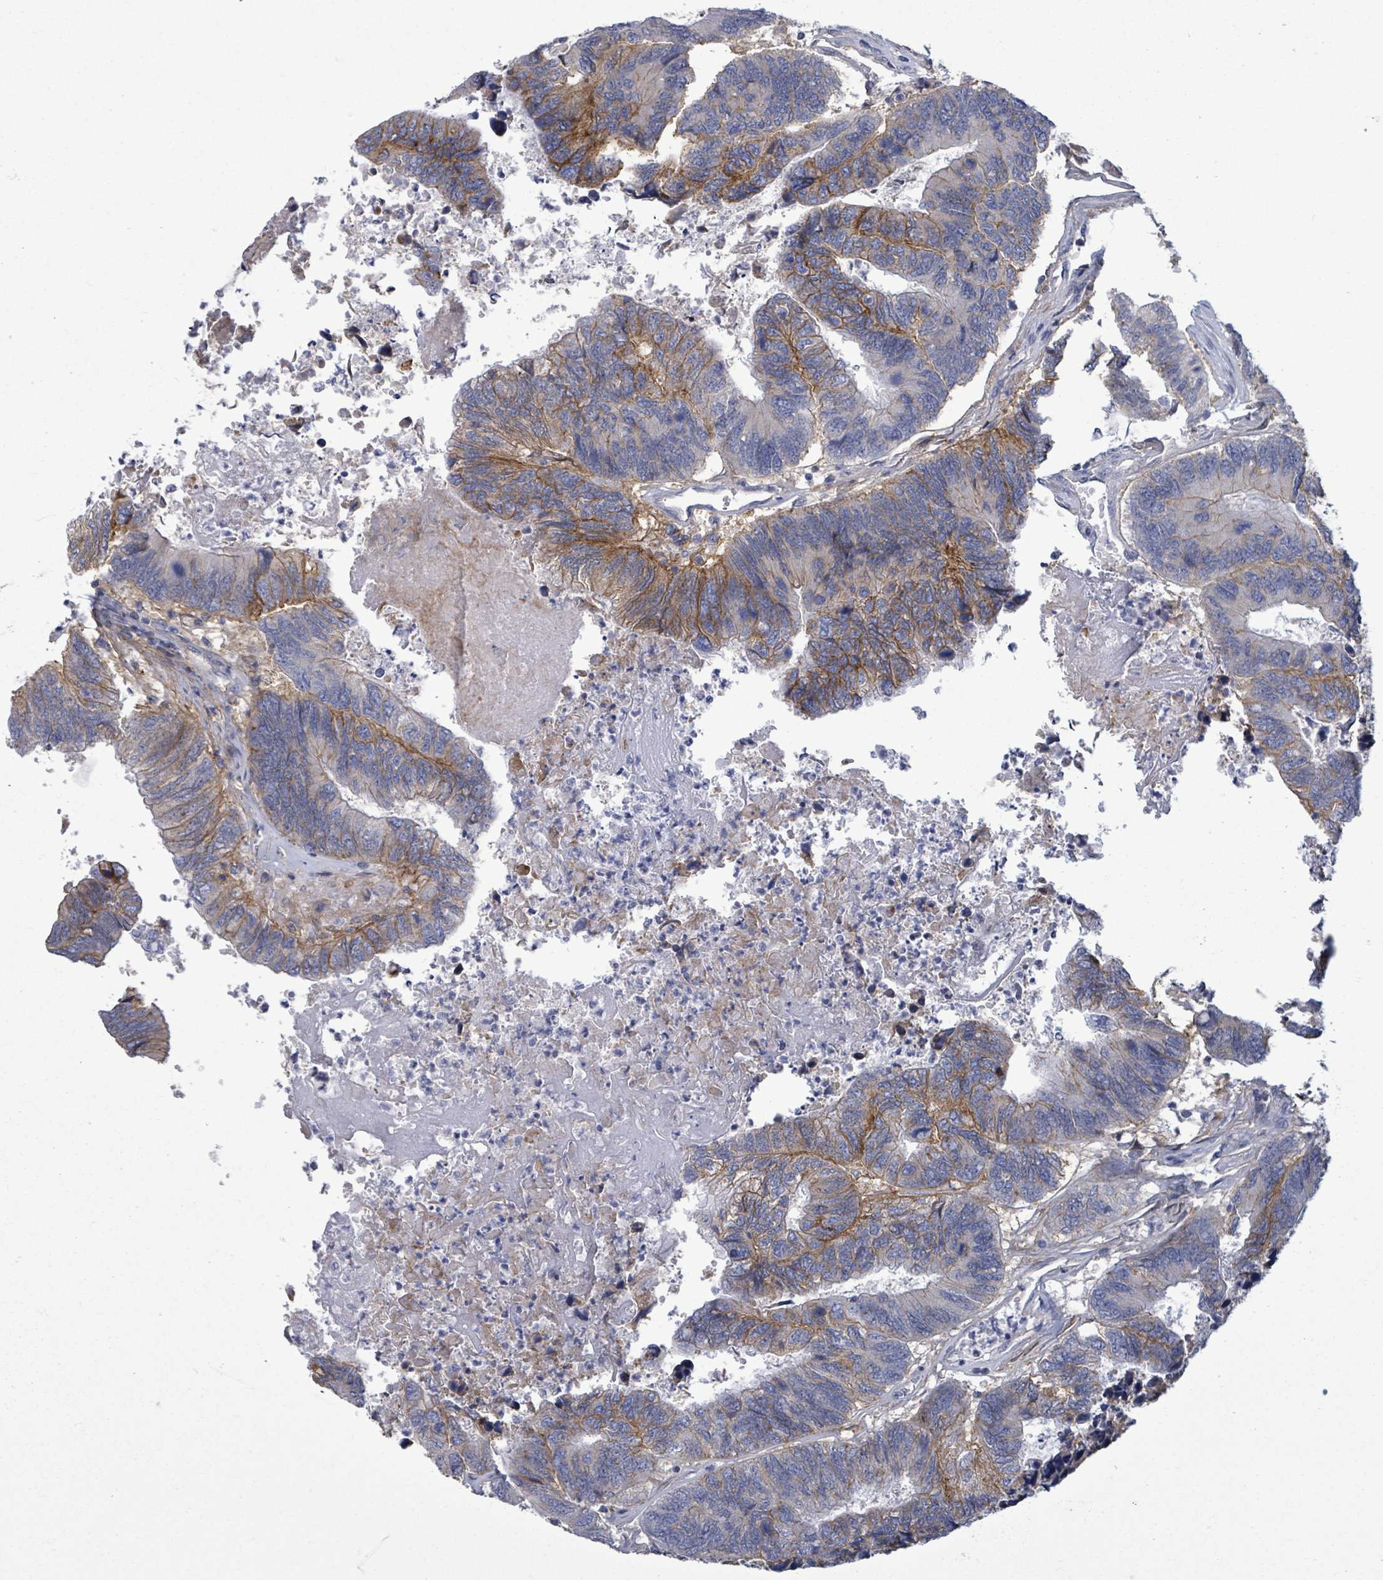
{"staining": {"intensity": "moderate", "quantity": "<25%", "location": "cytoplasmic/membranous"}, "tissue": "colorectal cancer", "cell_type": "Tumor cells", "image_type": "cancer", "snomed": [{"axis": "morphology", "description": "Adenocarcinoma, NOS"}, {"axis": "topography", "description": "Colon"}], "caption": "Immunohistochemistry (DAB (3,3'-diaminobenzidine)) staining of adenocarcinoma (colorectal) displays moderate cytoplasmic/membranous protein expression in approximately <25% of tumor cells.", "gene": "BSG", "patient": {"sex": "female", "age": 67}}